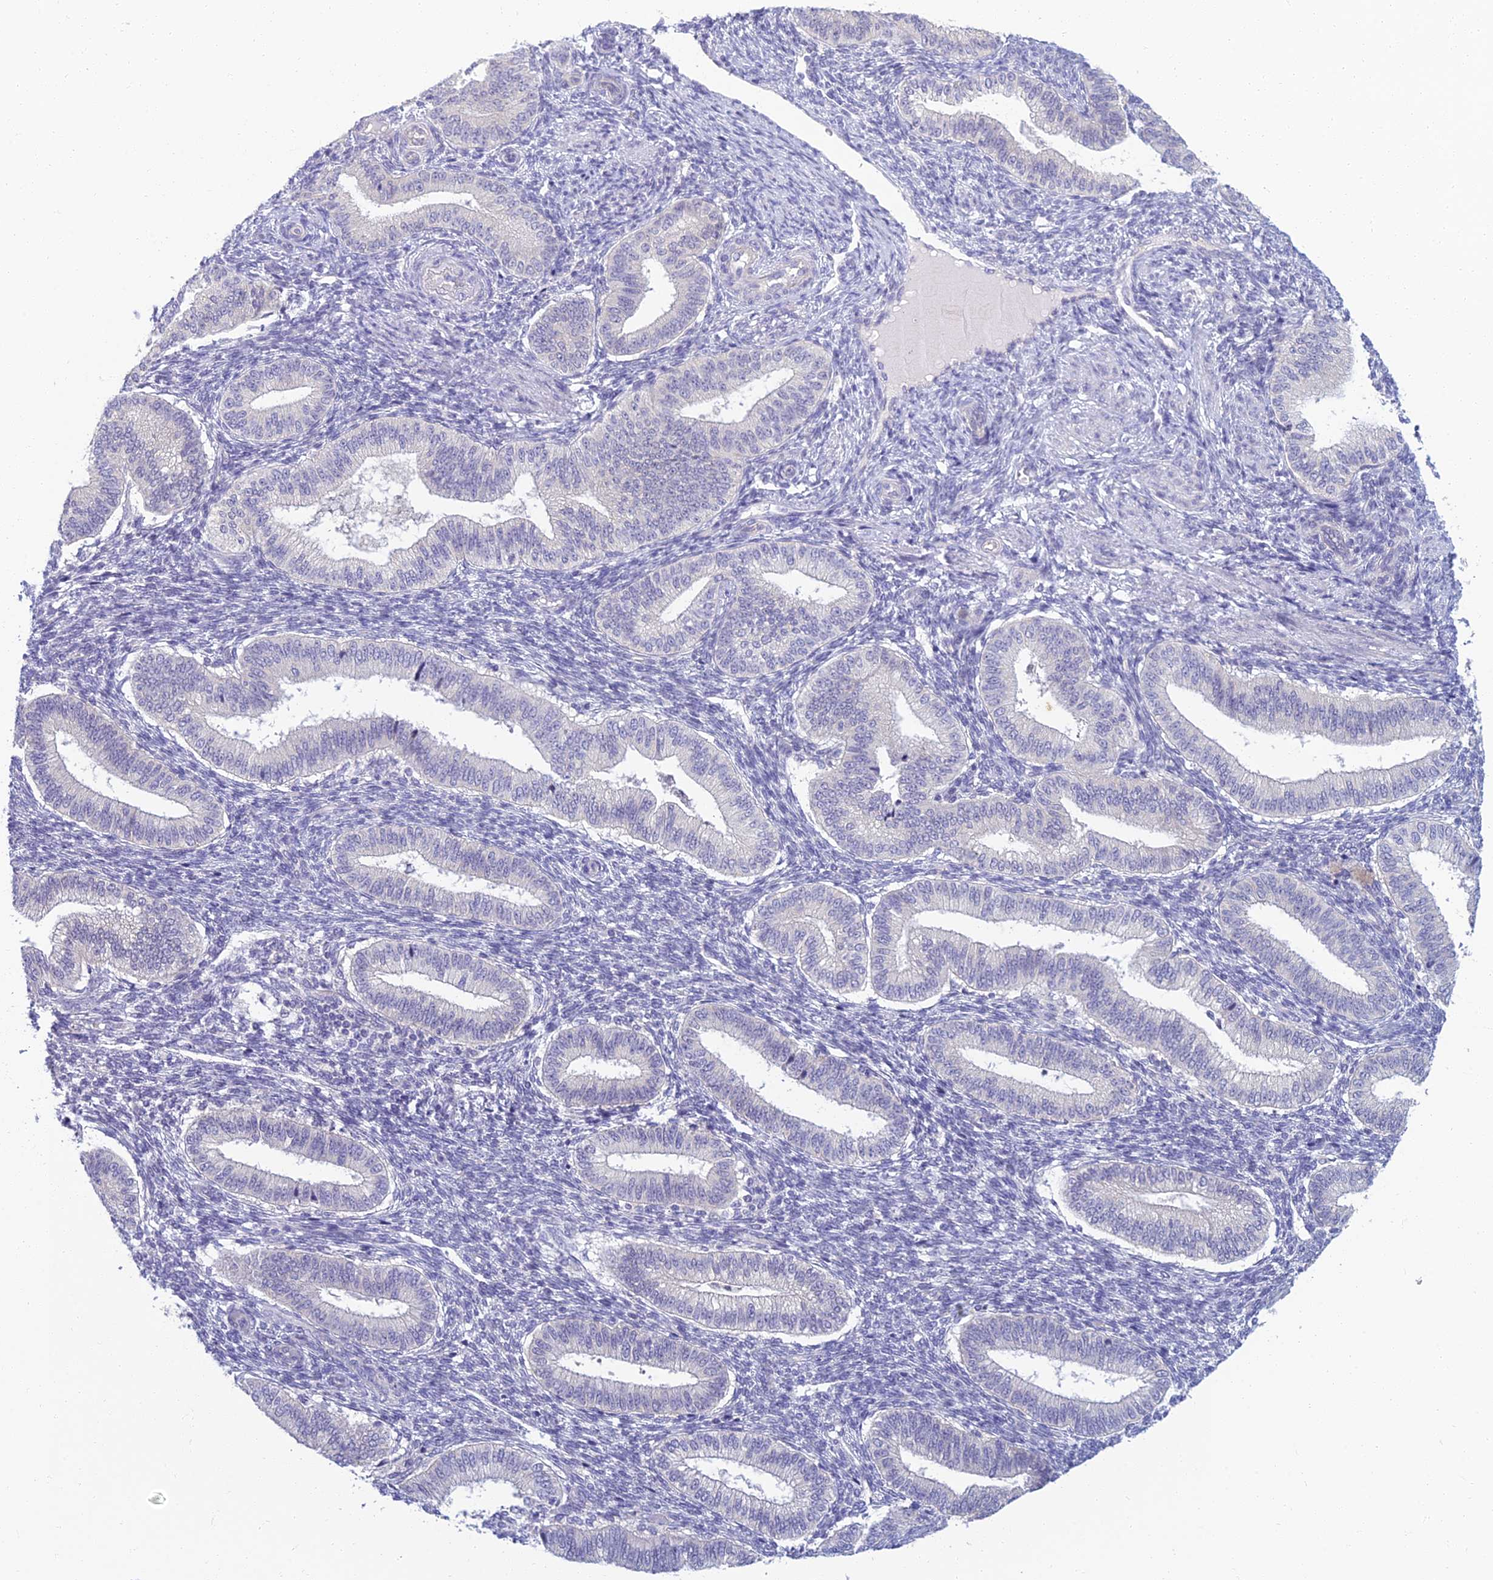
{"staining": {"intensity": "negative", "quantity": "none", "location": "none"}, "tissue": "endometrium", "cell_type": "Cells in endometrial stroma", "image_type": "normal", "snomed": [{"axis": "morphology", "description": "Normal tissue, NOS"}, {"axis": "topography", "description": "Endometrium"}], "caption": "The micrograph displays no staining of cells in endometrial stroma in normal endometrium. (Brightfield microscopy of DAB IHC at high magnification).", "gene": "SLC25A41", "patient": {"sex": "female", "age": 39}}